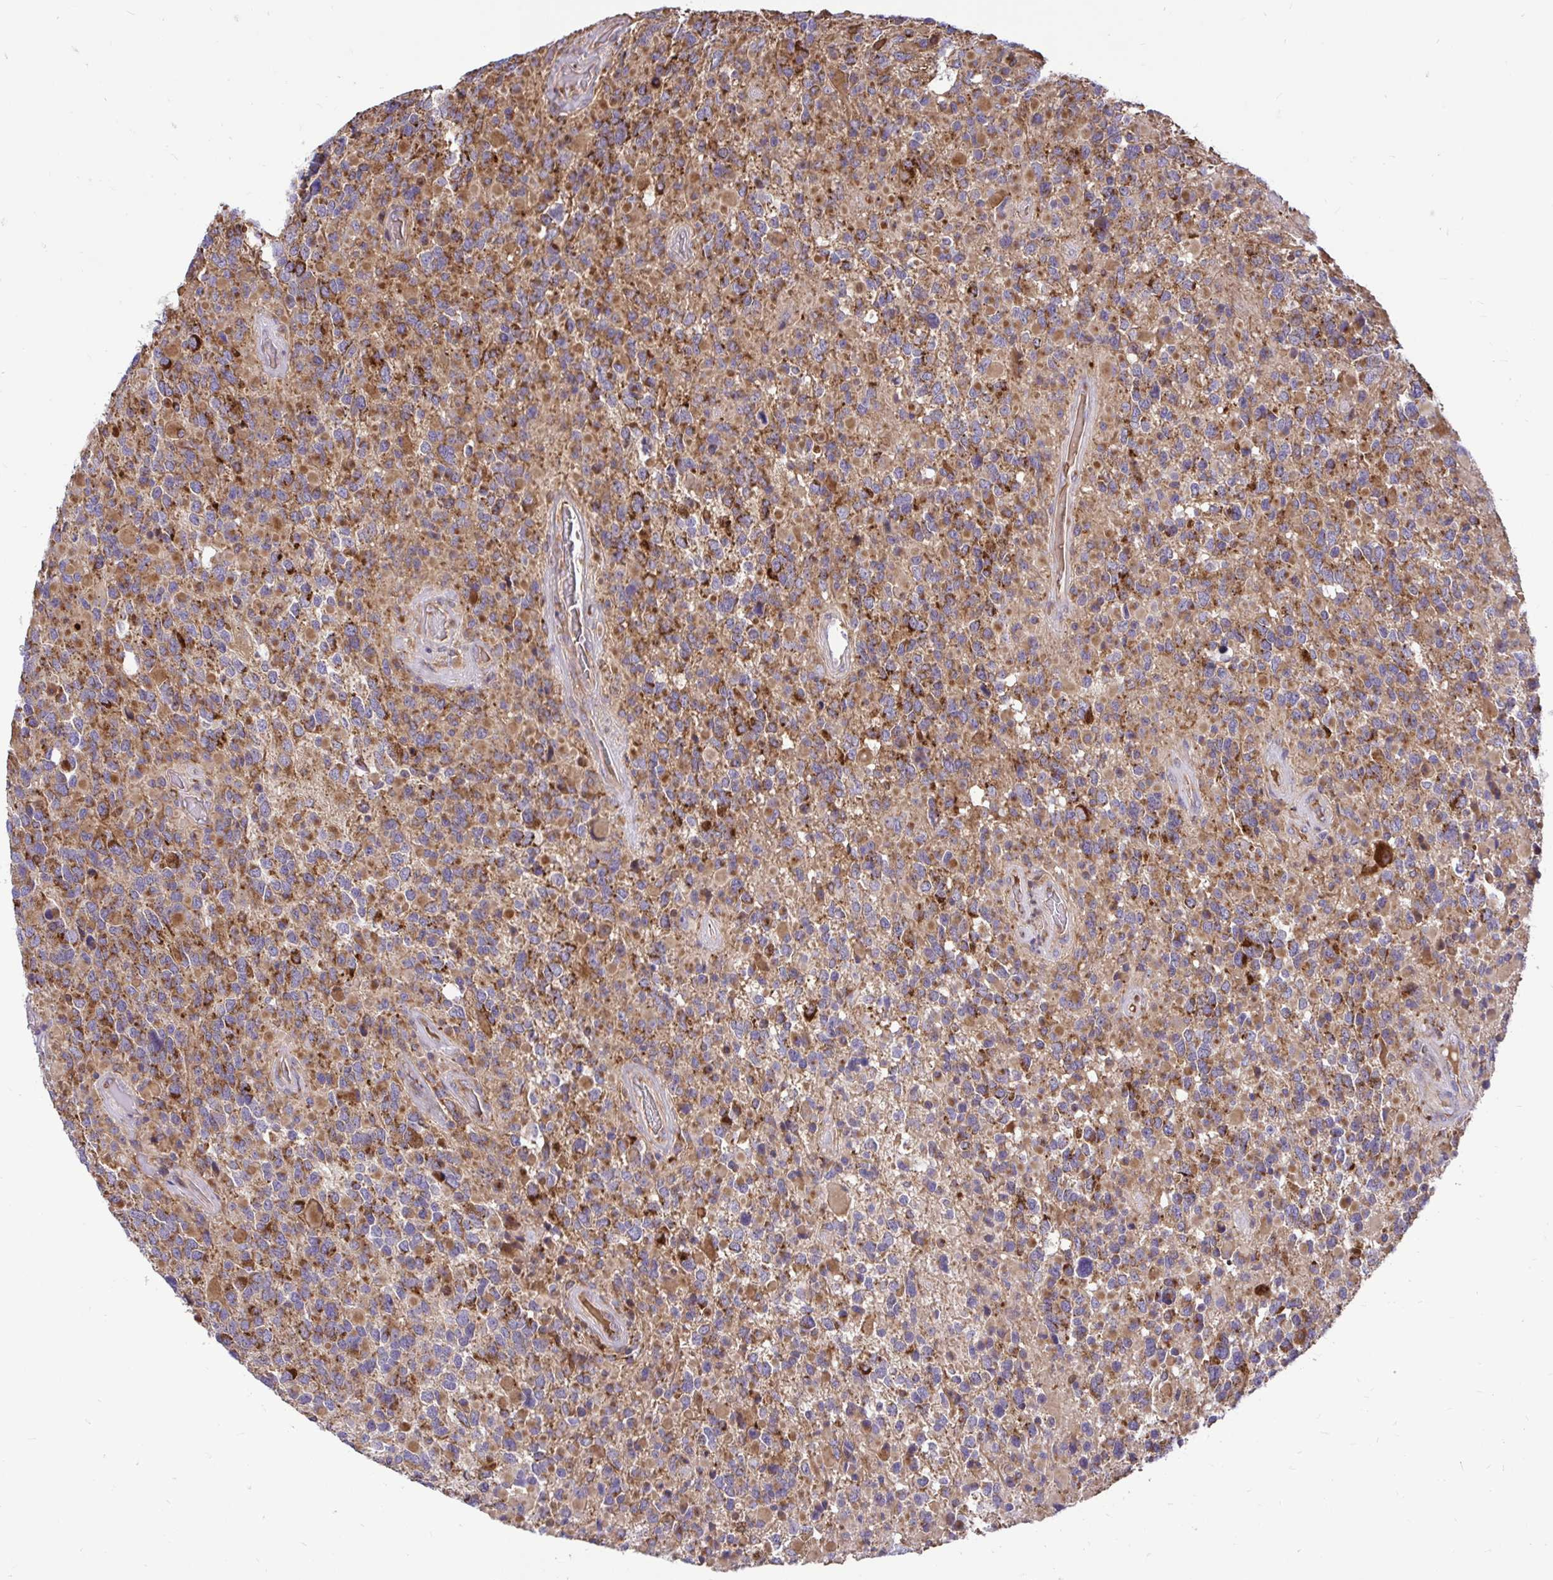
{"staining": {"intensity": "strong", "quantity": ">75%", "location": "cytoplasmic/membranous"}, "tissue": "glioma", "cell_type": "Tumor cells", "image_type": "cancer", "snomed": [{"axis": "morphology", "description": "Glioma, malignant, High grade"}, {"axis": "topography", "description": "Brain"}], "caption": "Glioma stained for a protein exhibits strong cytoplasmic/membranous positivity in tumor cells. (Stains: DAB in brown, nuclei in blue, Microscopy: brightfield microscopy at high magnification).", "gene": "VTI1B", "patient": {"sex": "female", "age": 40}}